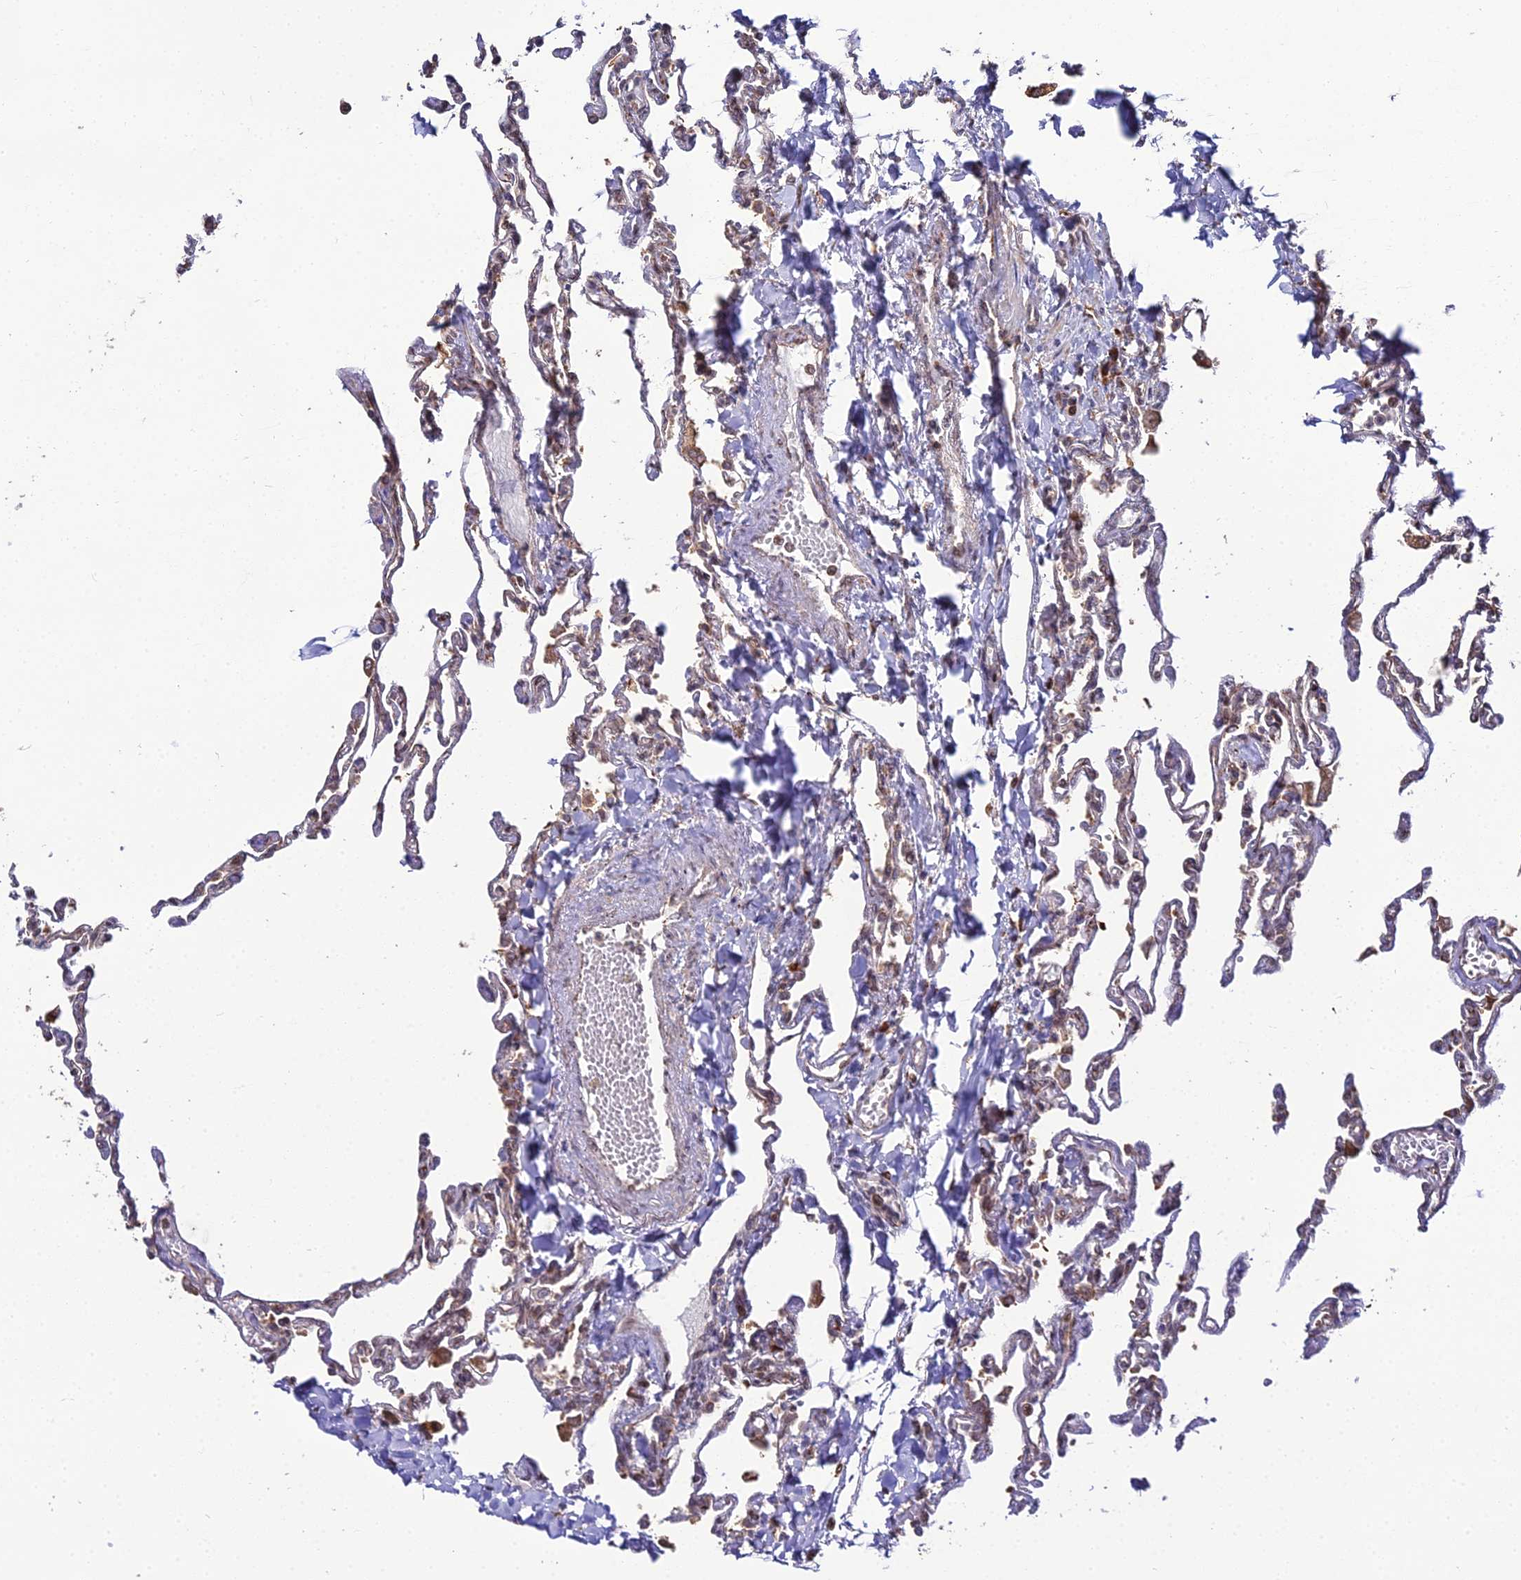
{"staining": {"intensity": "weak", "quantity": "25%-75%", "location": "cytoplasmic/membranous"}, "tissue": "lung", "cell_type": "Alveolar cells", "image_type": "normal", "snomed": [{"axis": "morphology", "description": "Normal tissue, NOS"}, {"axis": "topography", "description": "Lung"}], "caption": "Normal lung demonstrates weak cytoplasmic/membranous expression in about 25%-75% of alveolar cells, visualized by immunohistochemistry.", "gene": "TROAP", "patient": {"sex": "male", "age": 21}}